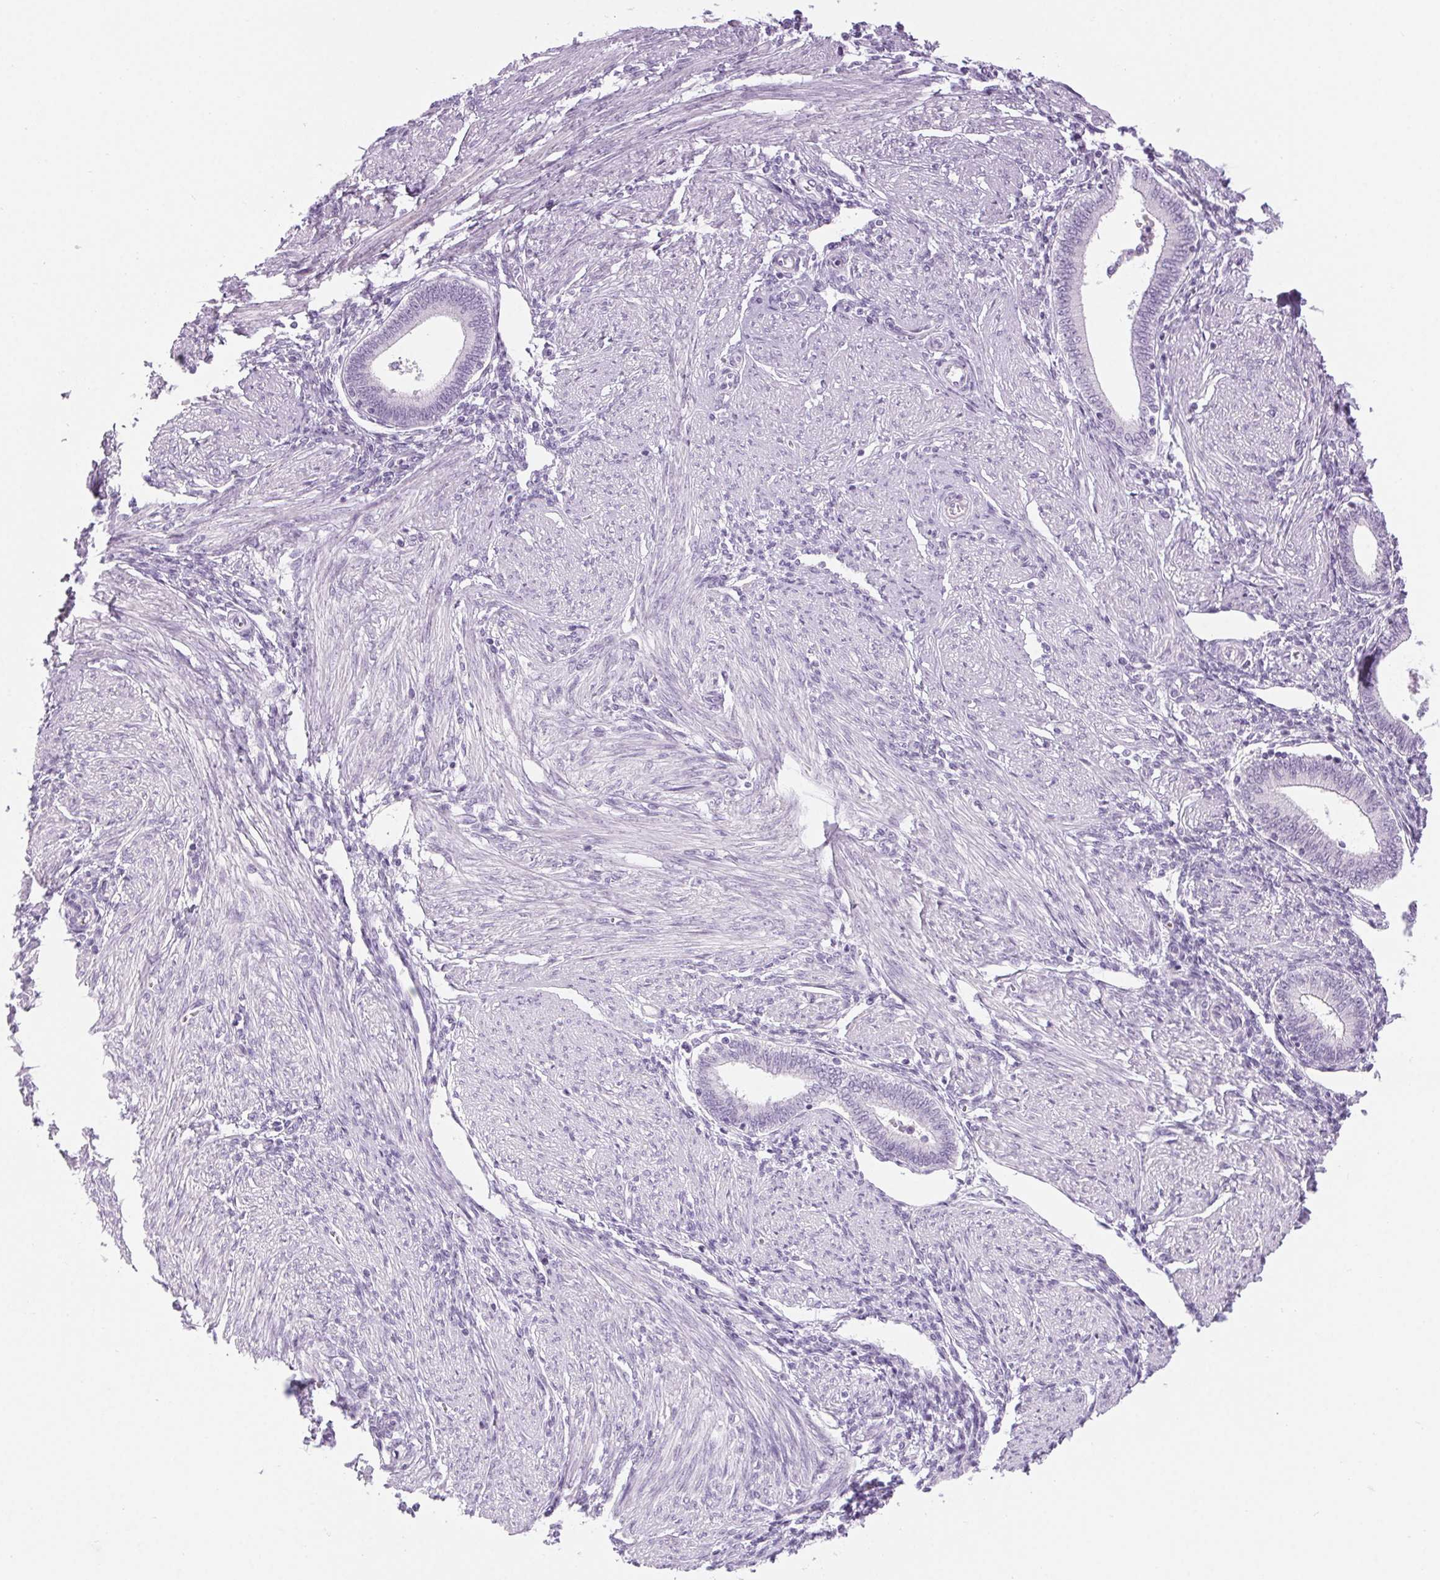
{"staining": {"intensity": "negative", "quantity": "none", "location": "none"}, "tissue": "endometrium", "cell_type": "Cells in endometrial stroma", "image_type": "normal", "snomed": [{"axis": "morphology", "description": "Normal tissue, NOS"}, {"axis": "topography", "description": "Endometrium"}], "caption": "DAB (3,3'-diaminobenzidine) immunohistochemical staining of unremarkable endometrium shows no significant staining in cells in endometrial stroma. (DAB IHC visualized using brightfield microscopy, high magnification).", "gene": "LRP2", "patient": {"sex": "female", "age": 42}}